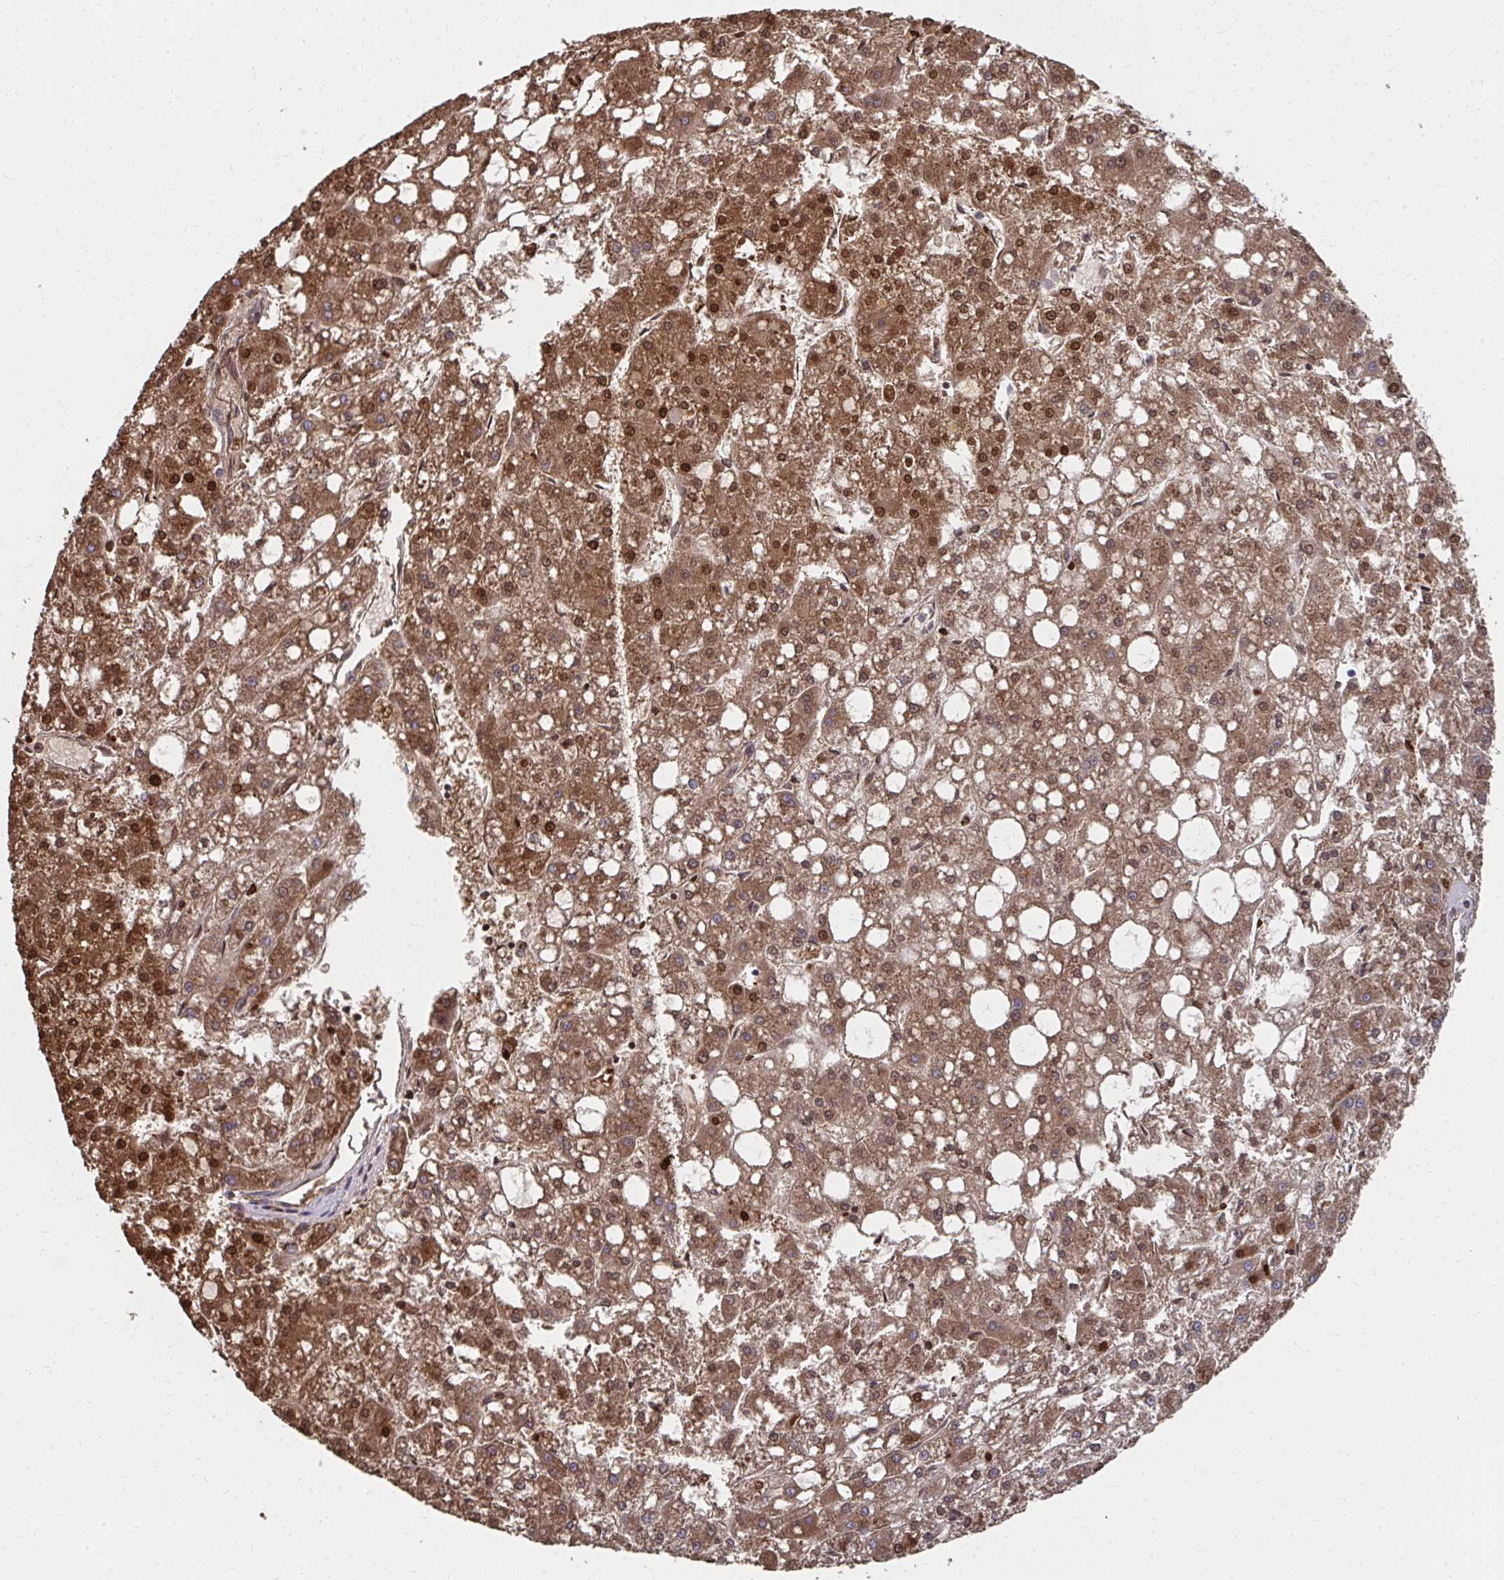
{"staining": {"intensity": "strong", "quantity": "25%-75%", "location": "cytoplasmic/membranous,nuclear"}, "tissue": "liver cancer", "cell_type": "Tumor cells", "image_type": "cancer", "snomed": [{"axis": "morphology", "description": "Carcinoma, Hepatocellular, NOS"}, {"axis": "topography", "description": "Liver"}], "caption": "Immunohistochemistry (IHC) staining of liver hepatocellular carcinoma, which demonstrates high levels of strong cytoplasmic/membranous and nuclear expression in about 25%-75% of tumor cells indicating strong cytoplasmic/membranous and nuclear protein staining. The staining was performed using DAB (3,3'-diaminobenzidine) (brown) for protein detection and nuclei were counterstained in hematoxylin (blue).", "gene": "HGD", "patient": {"sex": "male", "age": 67}}